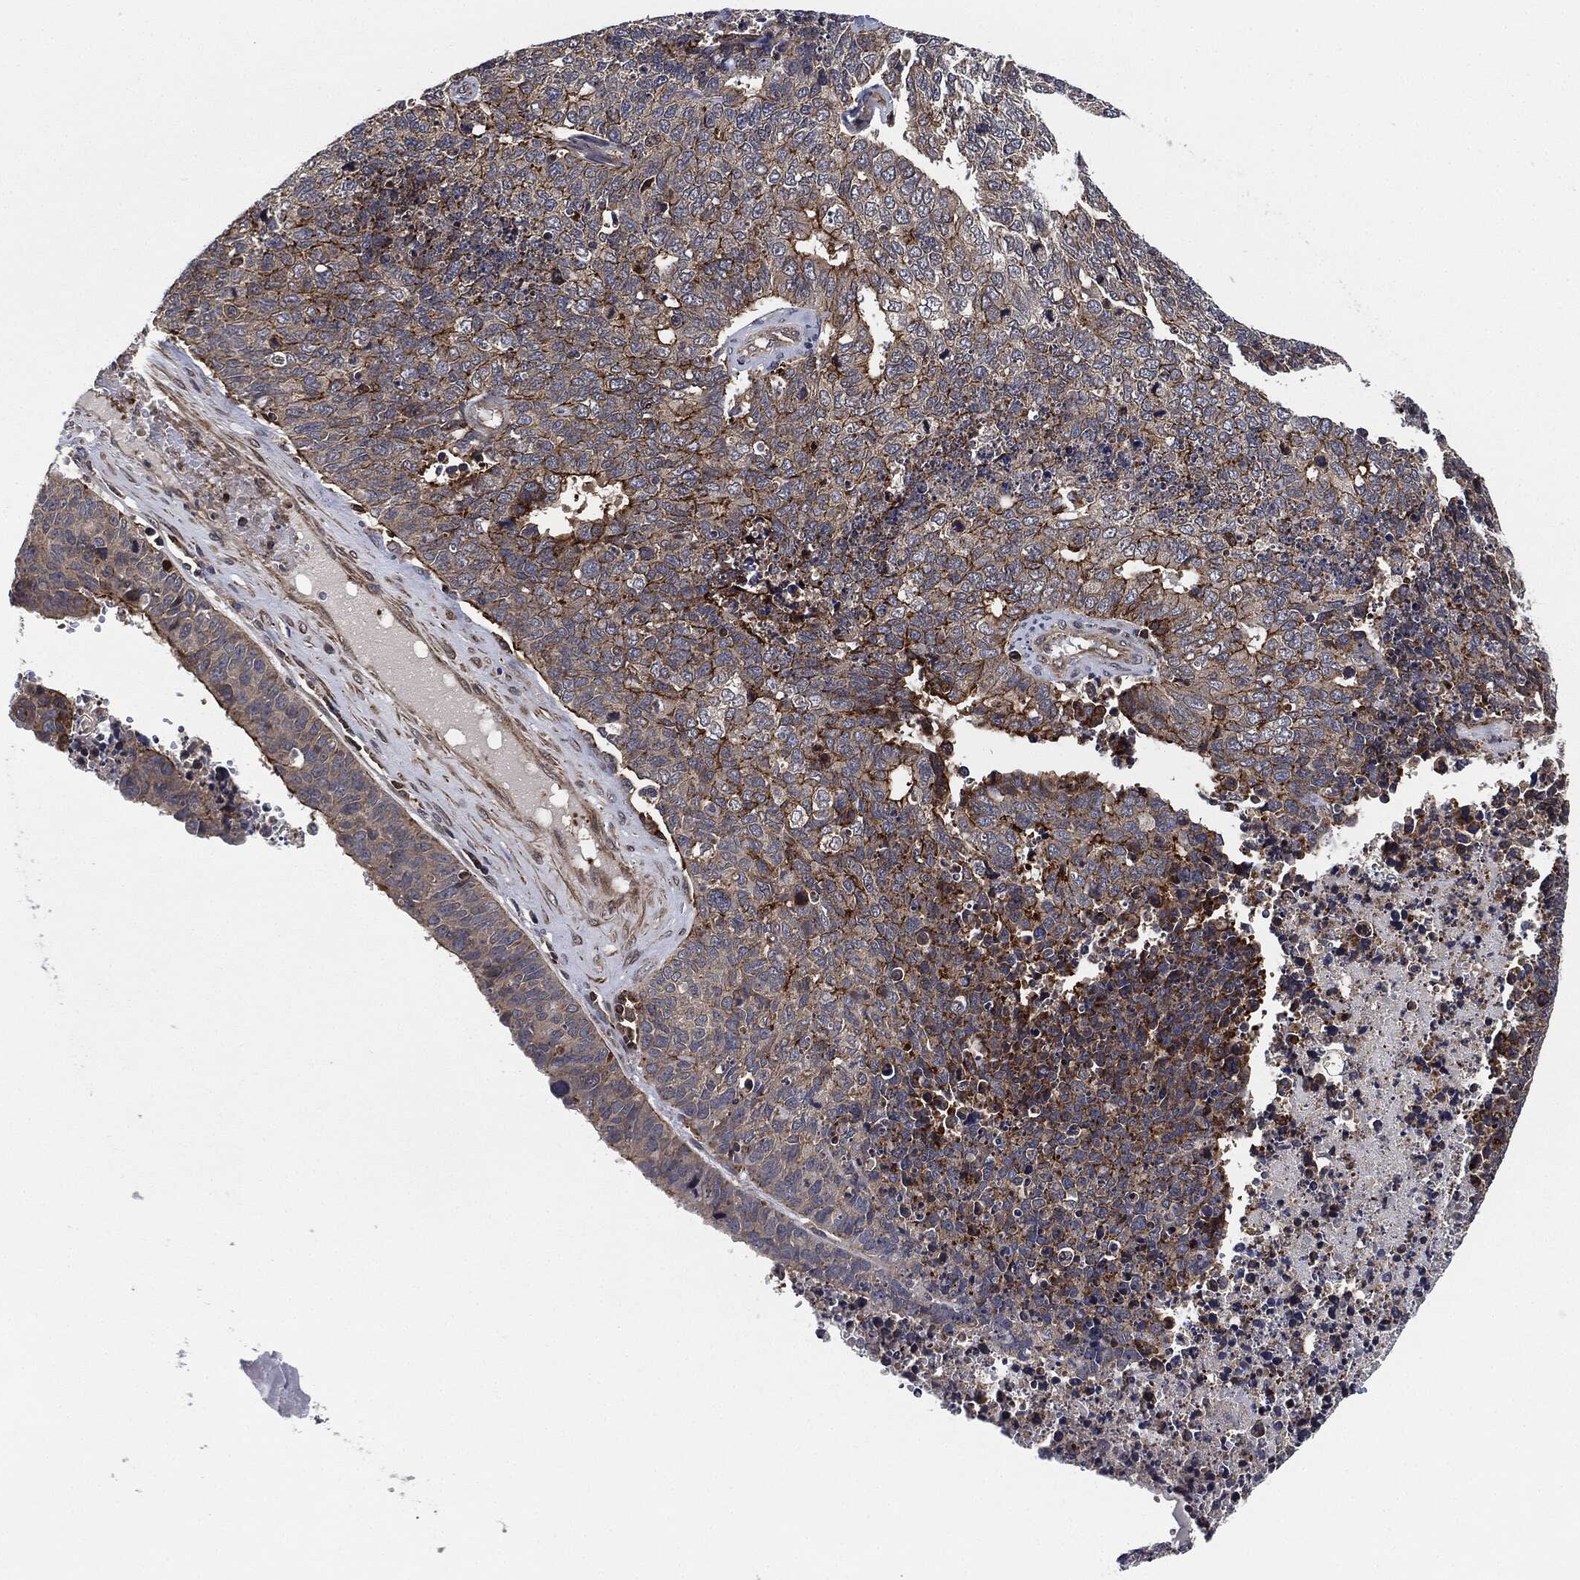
{"staining": {"intensity": "moderate", "quantity": "25%-75%", "location": "cytoplasmic/membranous"}, "tissue": "cervical cancer", "cell_type": "Tumor cells", "image_type": "cancer", "snomed": [{"axis": "morphology", "description": "Squamous cell carcinoma, NOS"}, {"axis": "topography", "description": "Cervix"}], "caption": "Tumor cells display moderate cytoplasmic/membranous staining in approximately 25%-75% of cells in cervical cancer.", "gene": "UBR1", "patient": {"sex": "female", "age": 63}}